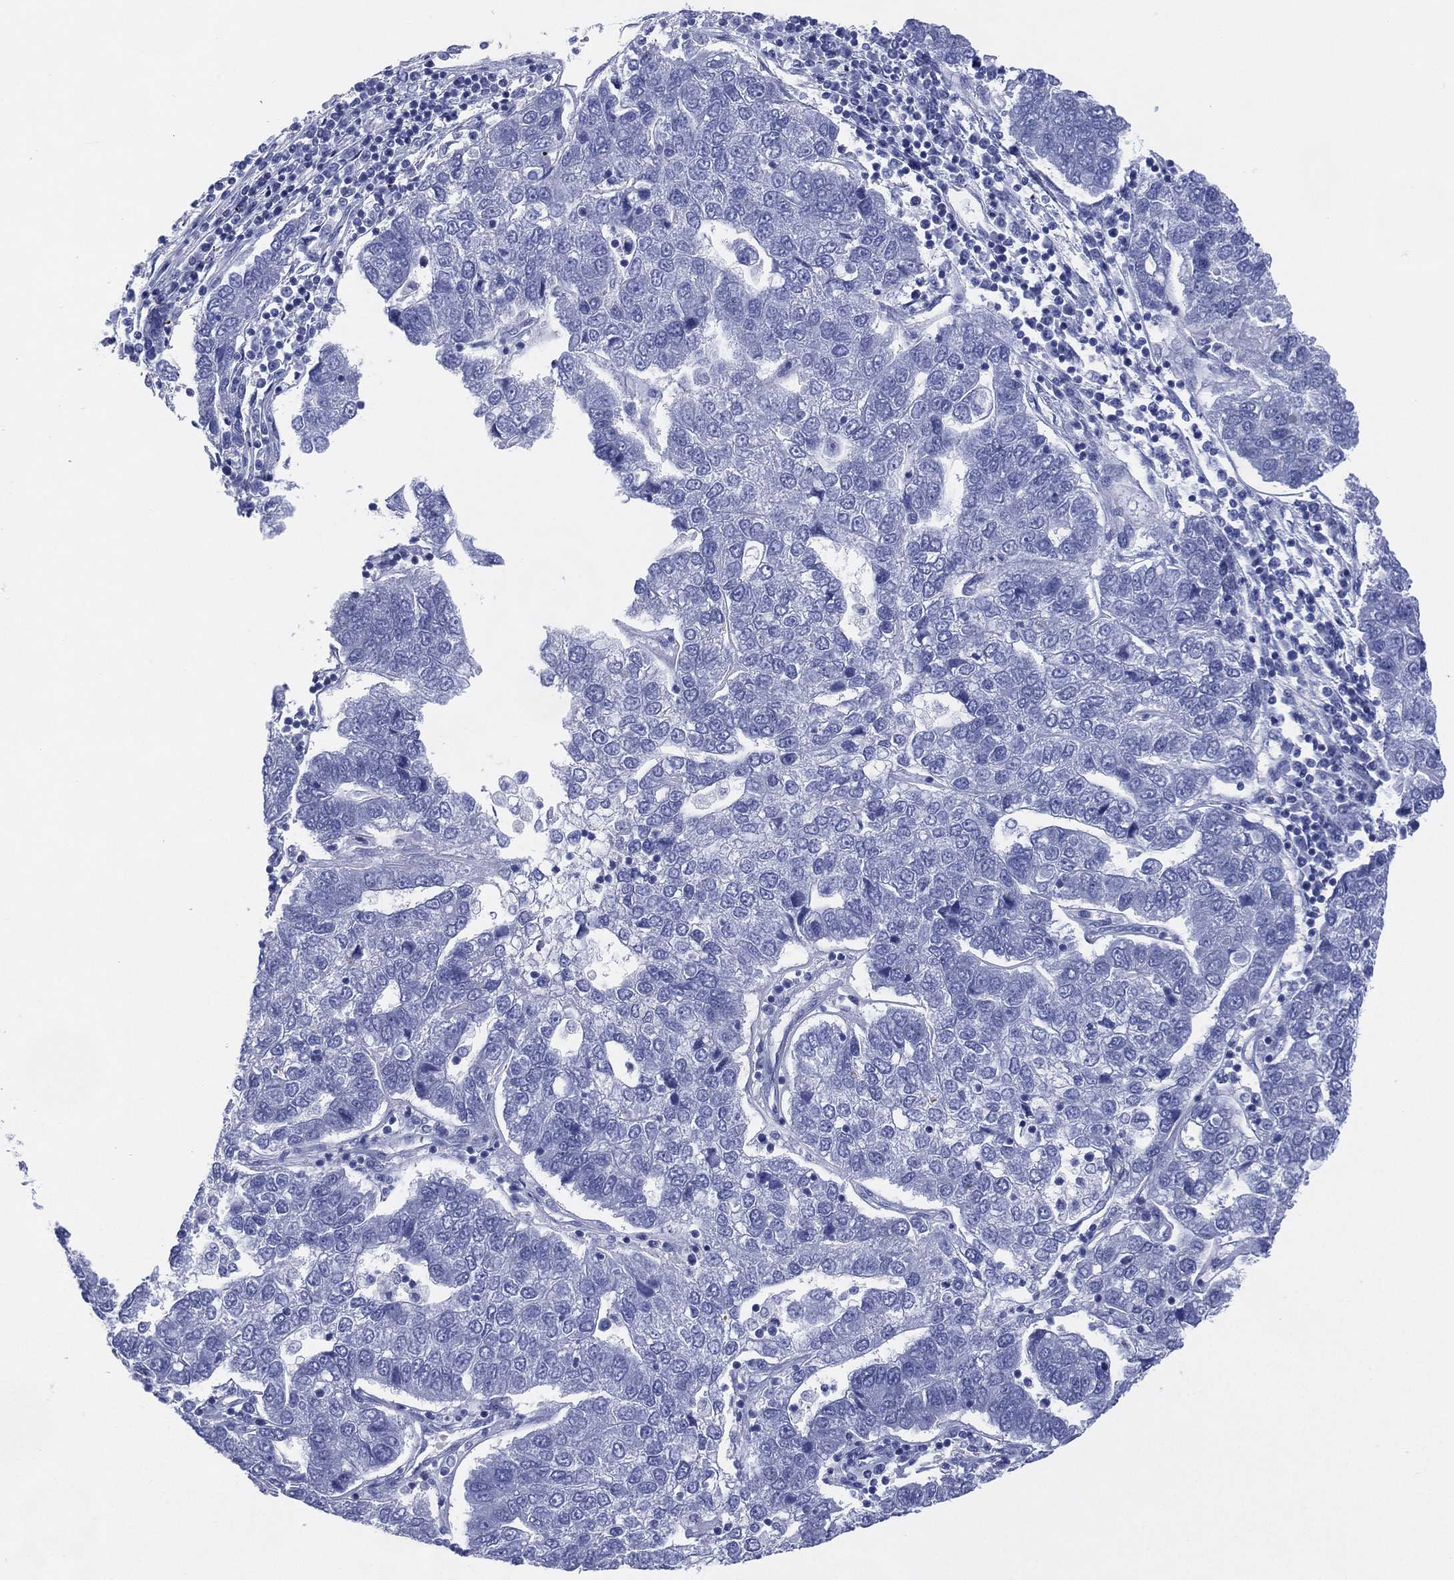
{"staining": {"intensity": "negative", "quantity": "none", "location": "none"}, "tissue": "pancreatic cancer", "cell_type": "Tumor cells", "image_type": "cancer", "snomed": [{"axis": "morphology", "description": "Adenocarcinoma, NOS"}, {"axis": "topography", "description": "Pancreas"}], "caption": "A high-resolution photomicrograph shows immunohistochemistry staining of adenocarcinoma (pancreatic), which shows no significant positivity in tumor cells. (DAB (3,3'-diaminobenzidine) immunohistochemistry, high magnification).", "gene": "TMEM247", "patient": {"sex": "female", "age": 61}}